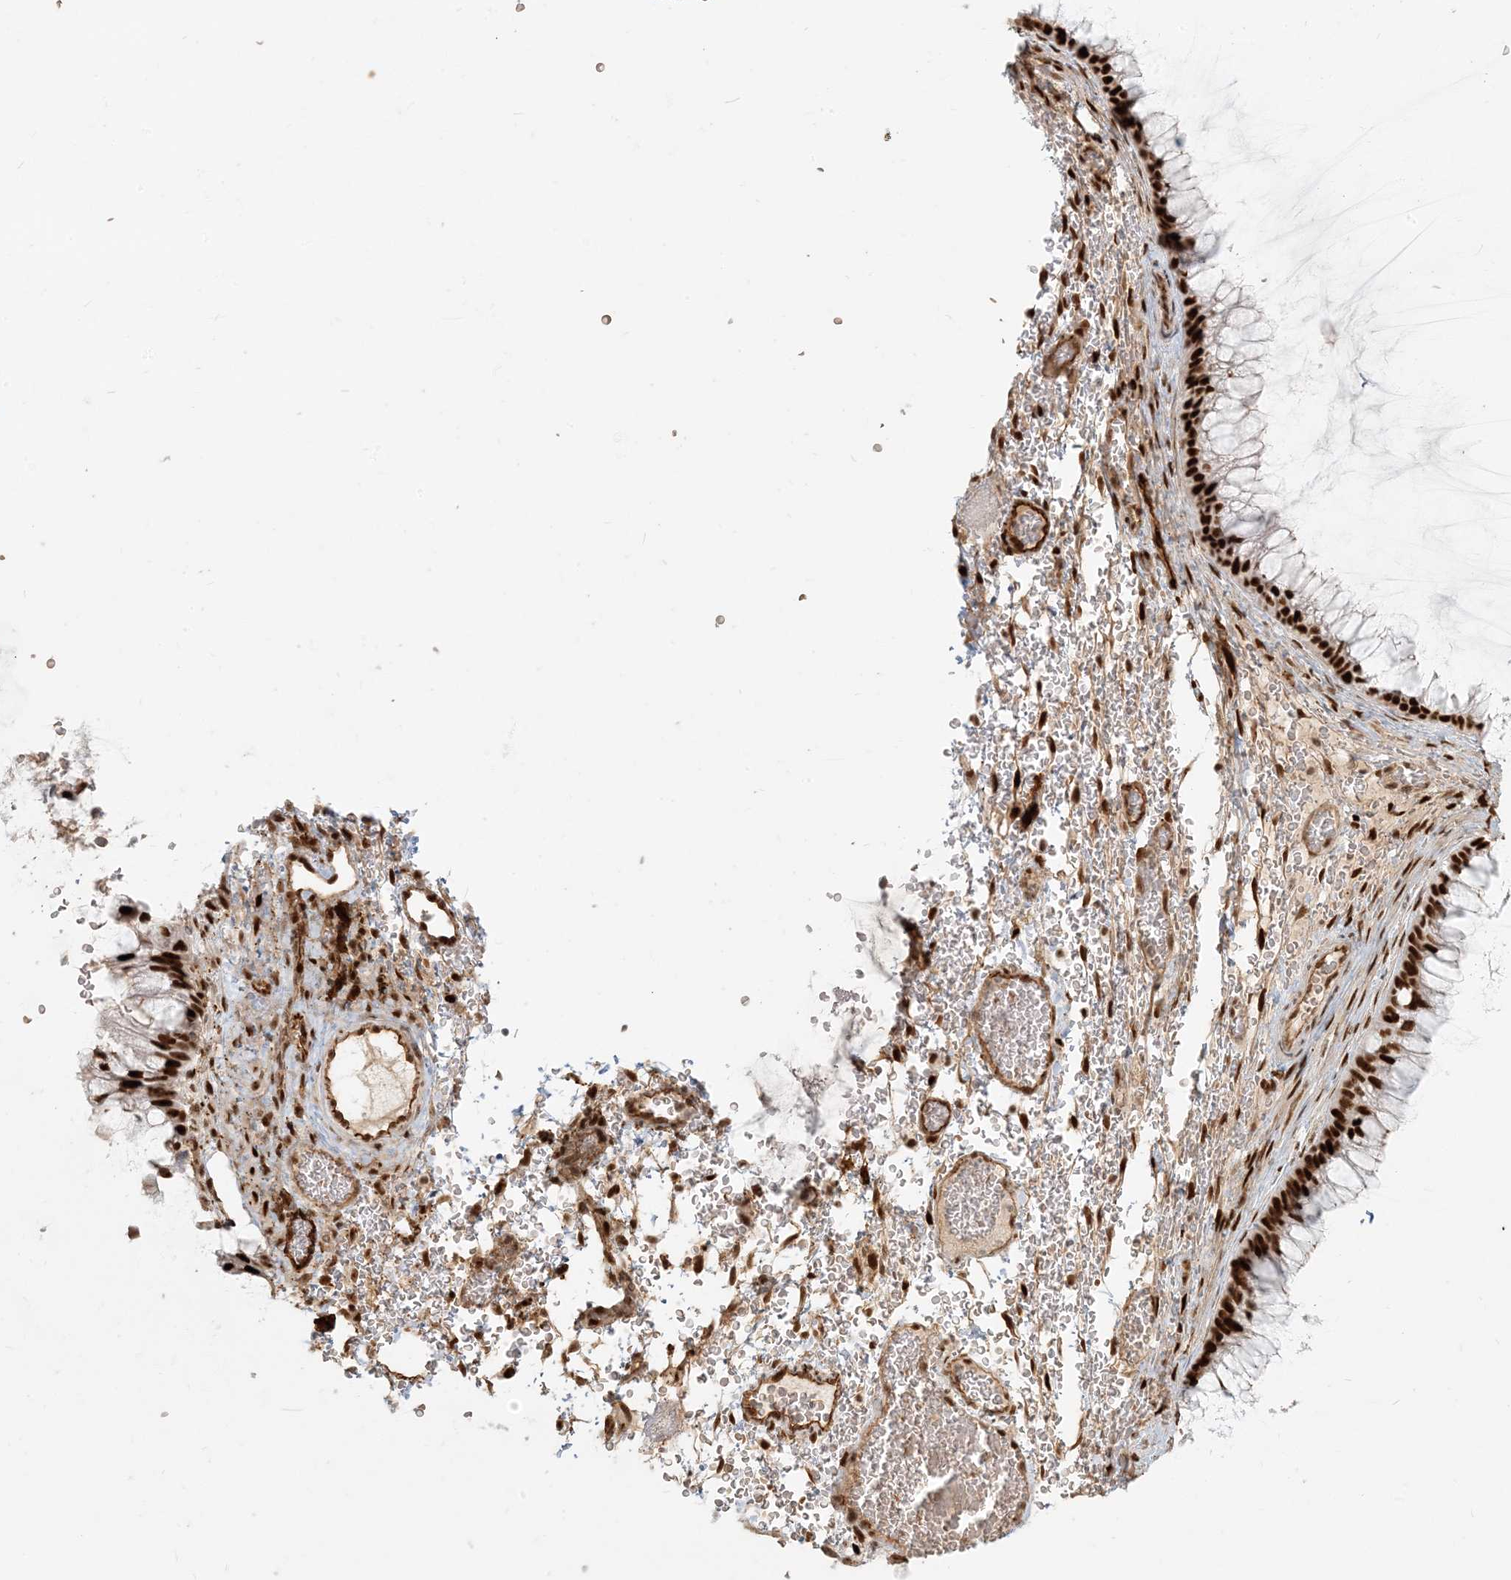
{"staining": {"intensity": "strong", "quantity": ">75%", "location": "nuclear"}, "tissue": "ovarian cancer", "cell_type": "Tumor cells", "image_type": "cancer", "snomed": [{"axis": "morphology", "description": "Cystadenocarcinoma, mucinous, NOS"}, {"axis": "topography", "description": "Ovary"}], "caption": "Immunohistochemistry micrograph of neoplastic tissue: human mucinous cystadenocarcinoma (ovarian) stained using IHC exhibits high levels of strong protein expression localized specifically in the nuclear of tumor cells, appearing as a nuclear brown color.", "gene": "CKS2", "patient": {"sex": "female", "age": 37}}